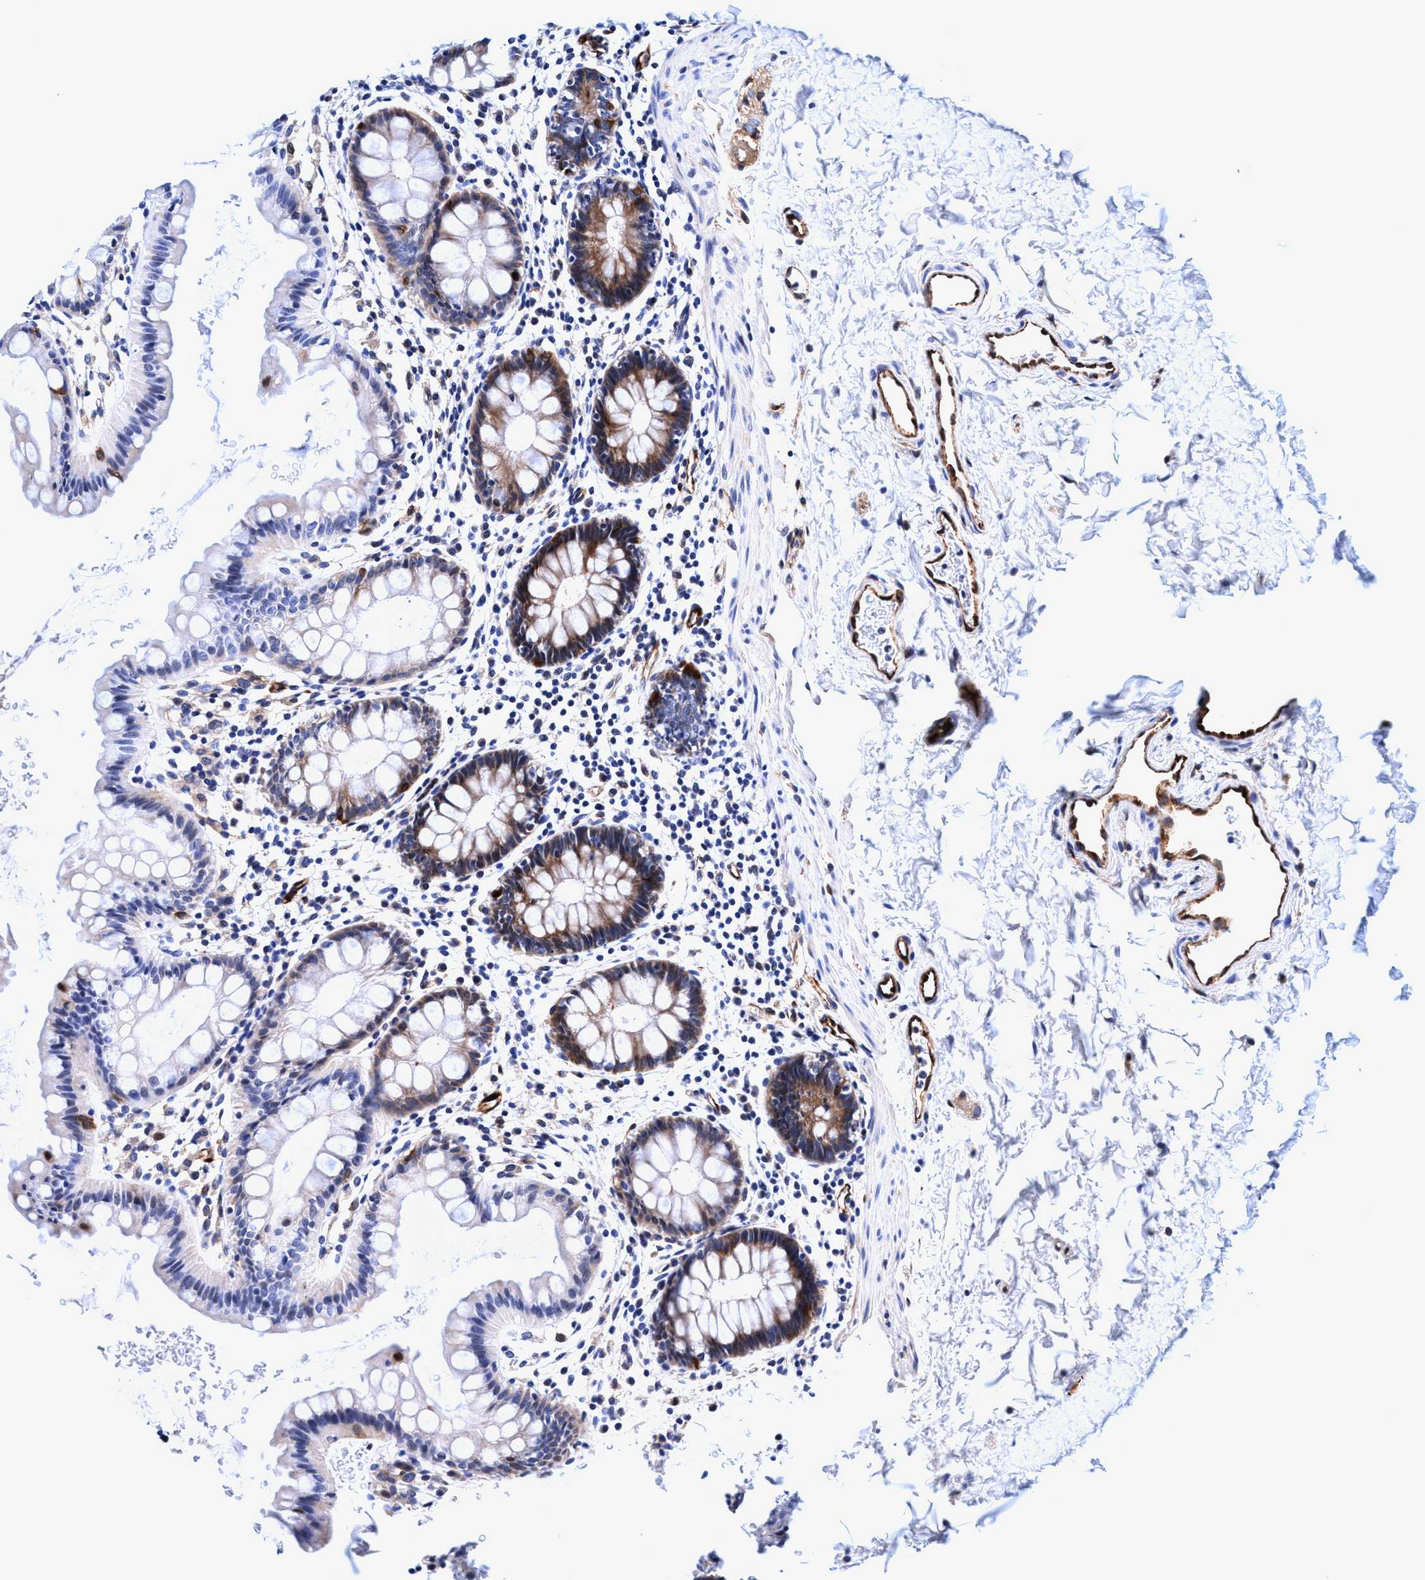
{"staining": {"intensity": "moderate", "quantity": "25%-75%", "location": "cytoplasmic/membranous"}, "tissue": "rectum", "cell_type": "Glandular cells", "image_type": "normal", "snomed": [{"axis": "morphology", "description": "Normal tissue, NOS"}, {"axis": "topography", "description": "Rectum"}], "caption": "IHC (DAB) staining of unremarkable rectum exhibits moderate cytoplasmic/membranous protein staining in approximately 25%-75% of glandular cells.", "gene": "UBALD2", "patient": {"sex": "female", "age": 24}}